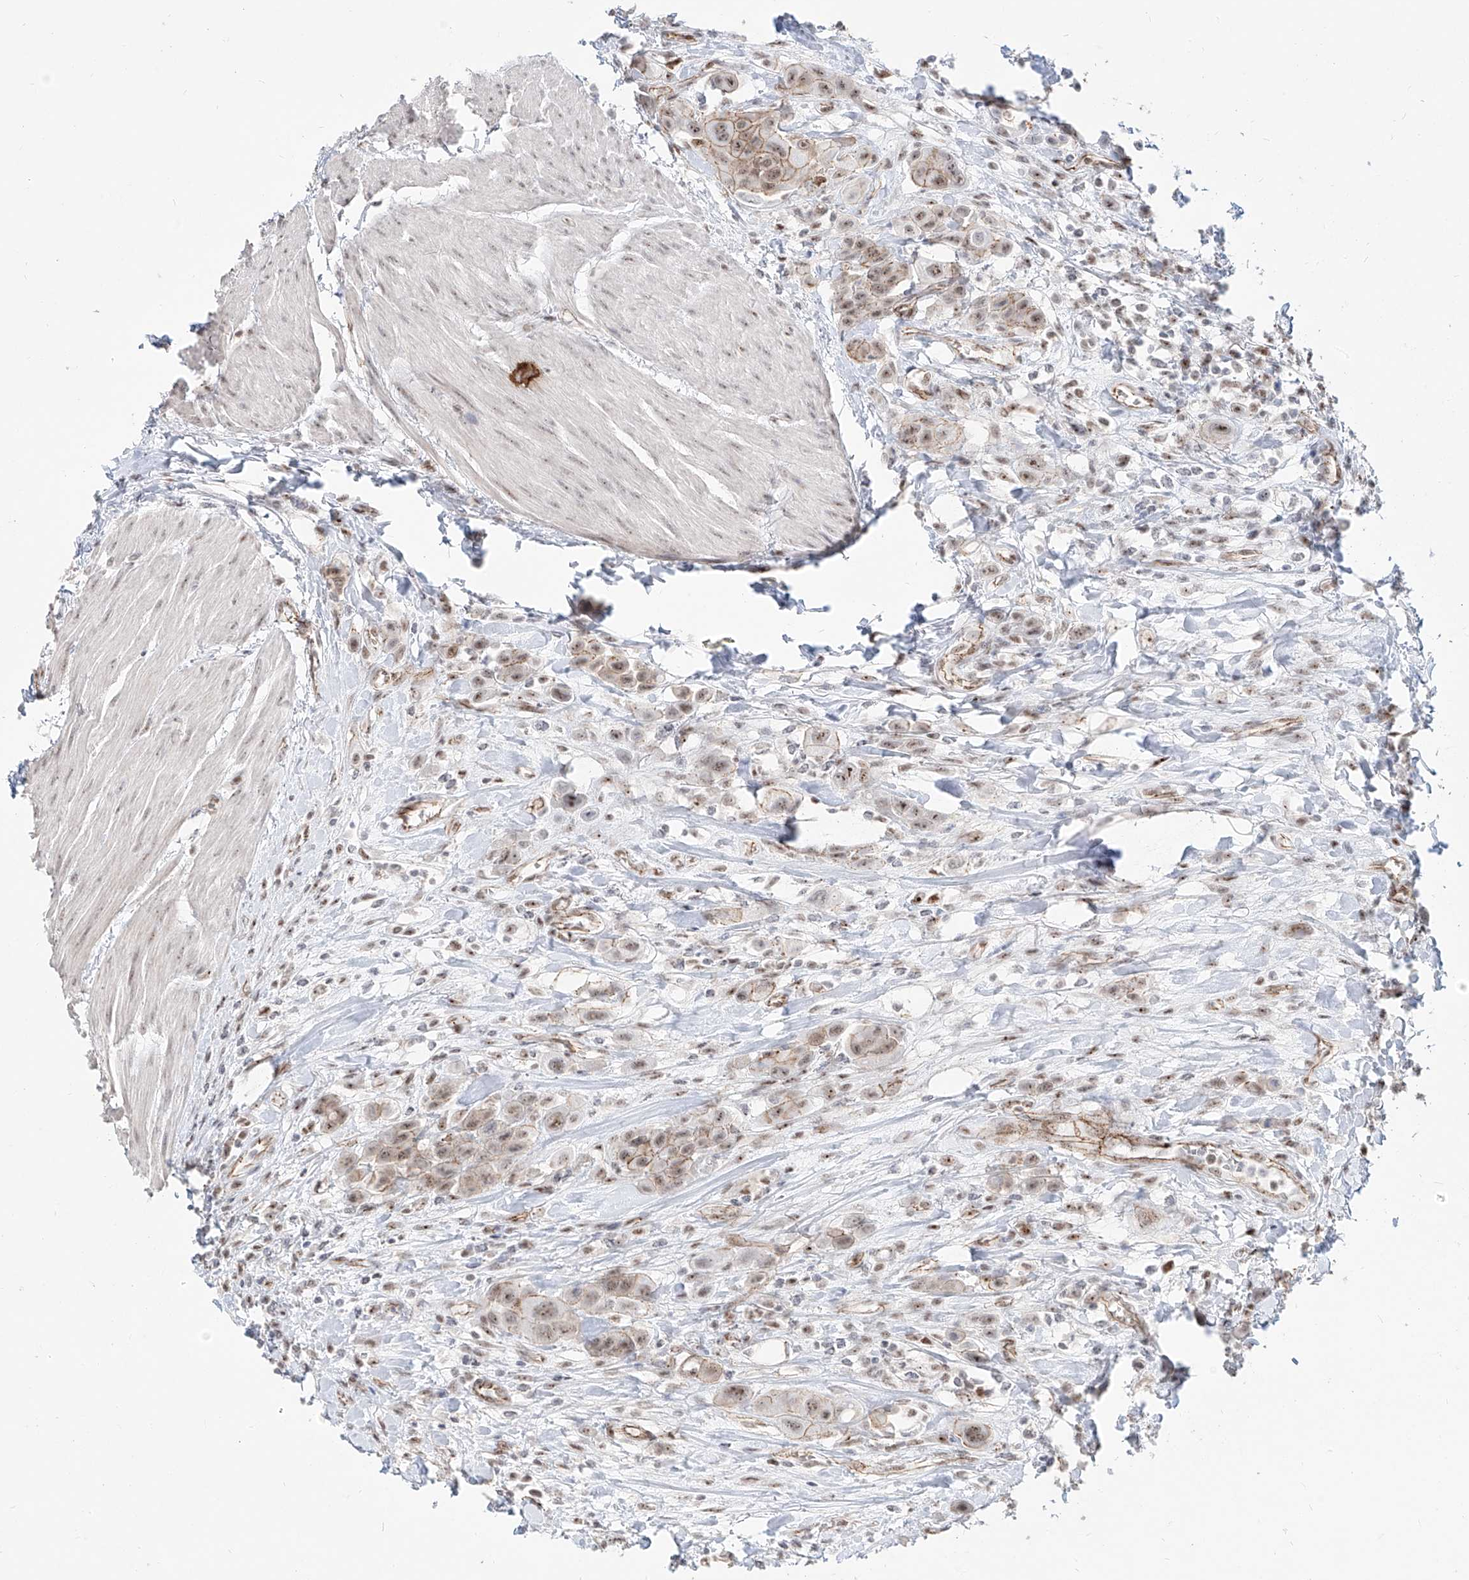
{"staining": {"intensity": "moderate", "quantity": "25%-75%", "location": "cytoplasmic/membranous,nuclear"}, "tissue": "urothelial cancer", "cell_type": "Tumor cells", "image_type": "cancer", "snomed": [{"axis": "morphology", "description": "Urothelial carcinoma, High grade"}, {"axis": "topography", "description": "Urinary bladder"}], "caption": "Immunohistochemical staining of high-grade urothelial carcinoma reveals medium levels of moderate cytoplasmic/membranous and nuclear protein expression in about 25%-75% of tumor cells. The staining was performed using DAB, with brown indicating positive protein expression. Nuclei are stained blue with hematoxylin.", "gene": "ZNF710", "patient": {"sex": "male", "age": 50}}